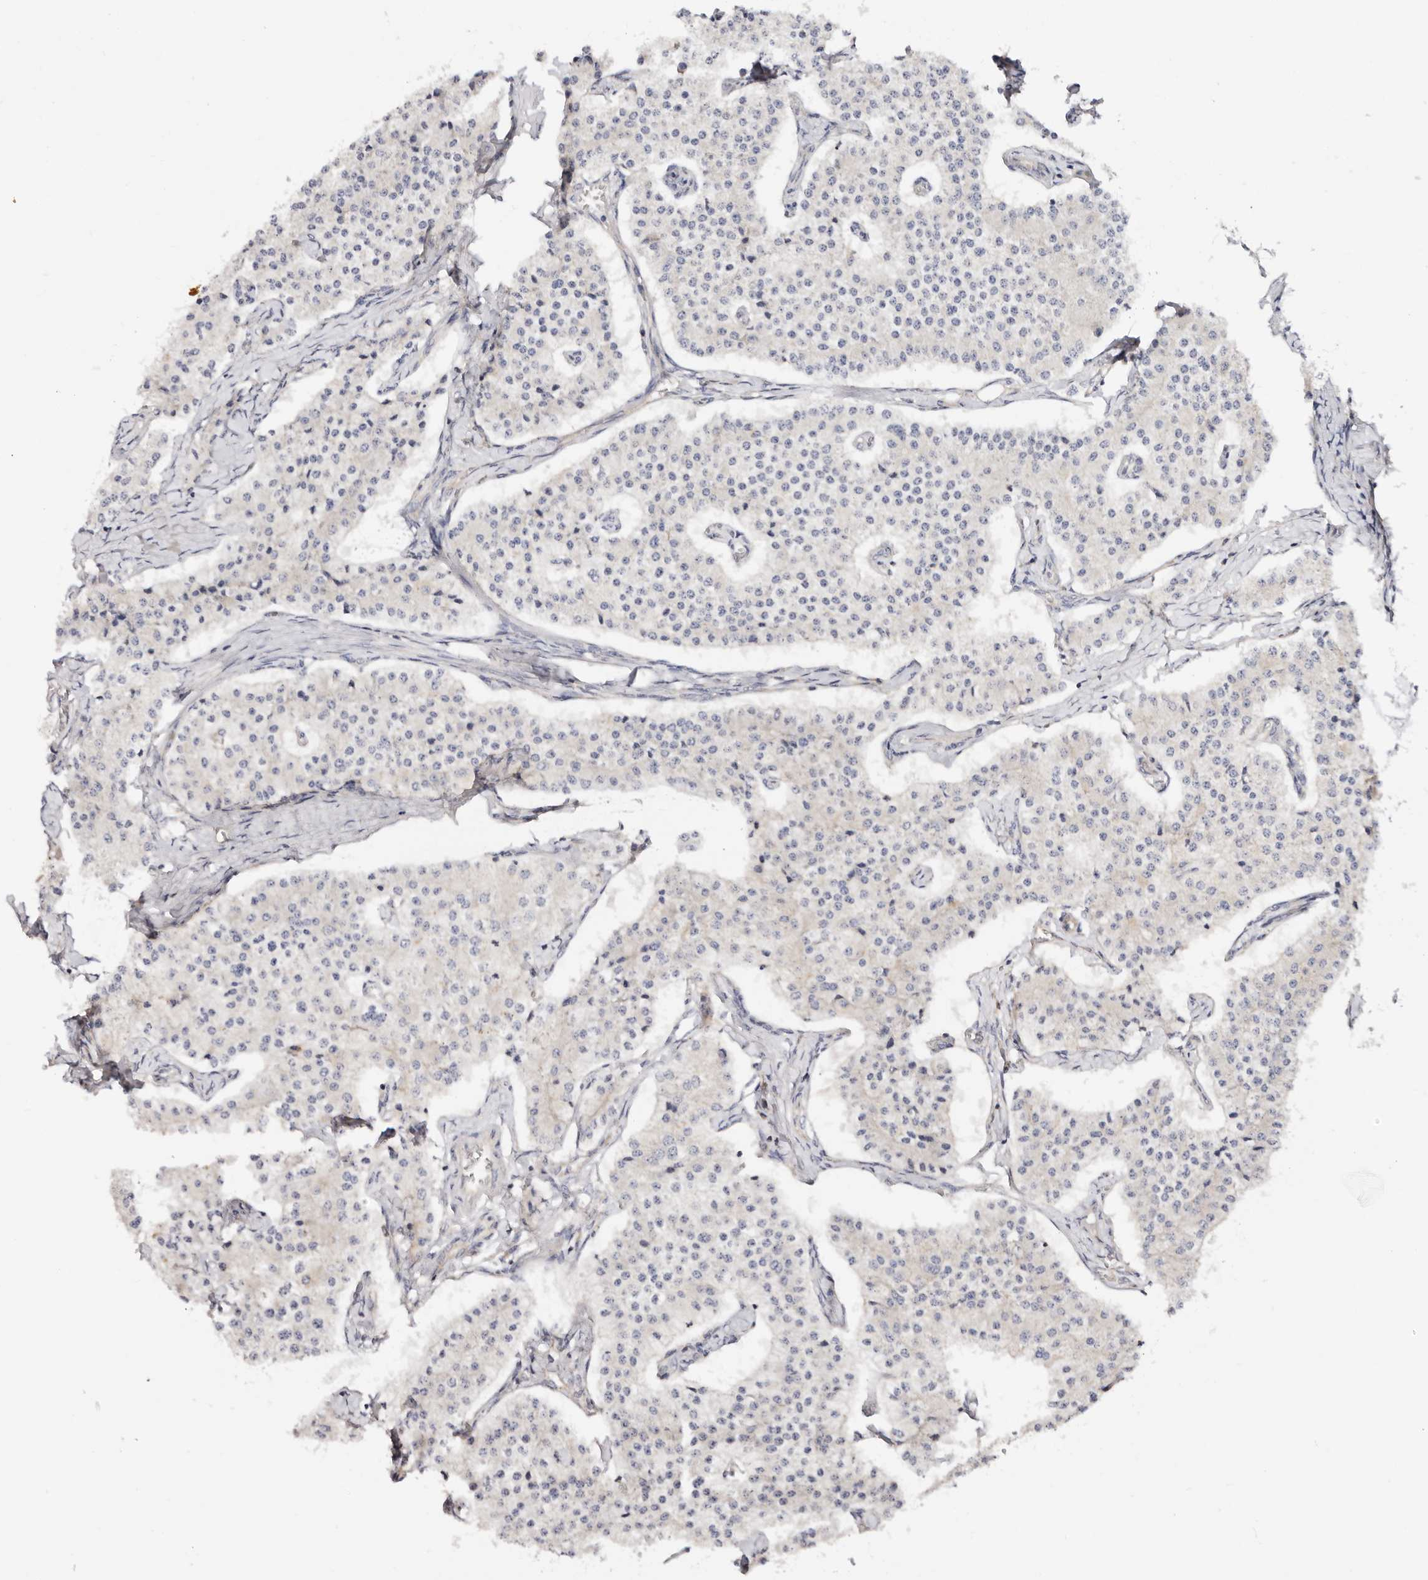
{"staining": {"intensity": "negative", "quantity": "none", "location": "none"}, "tissue": "carcinoid", "cell_type": "Tumor cells", "image_type": "cancer", "snomed": [{"axis": "morphology", "description": "Carcinoid, malignant, NOS"}, {"axis": "topography", "description": "Colon"}], "caption": "This is an immunohistochemistry micrograph of carcinoid. There is no staining in tumor cells.", "gene": "GNA13", "patient": {"sex": "female", "age": 52}}